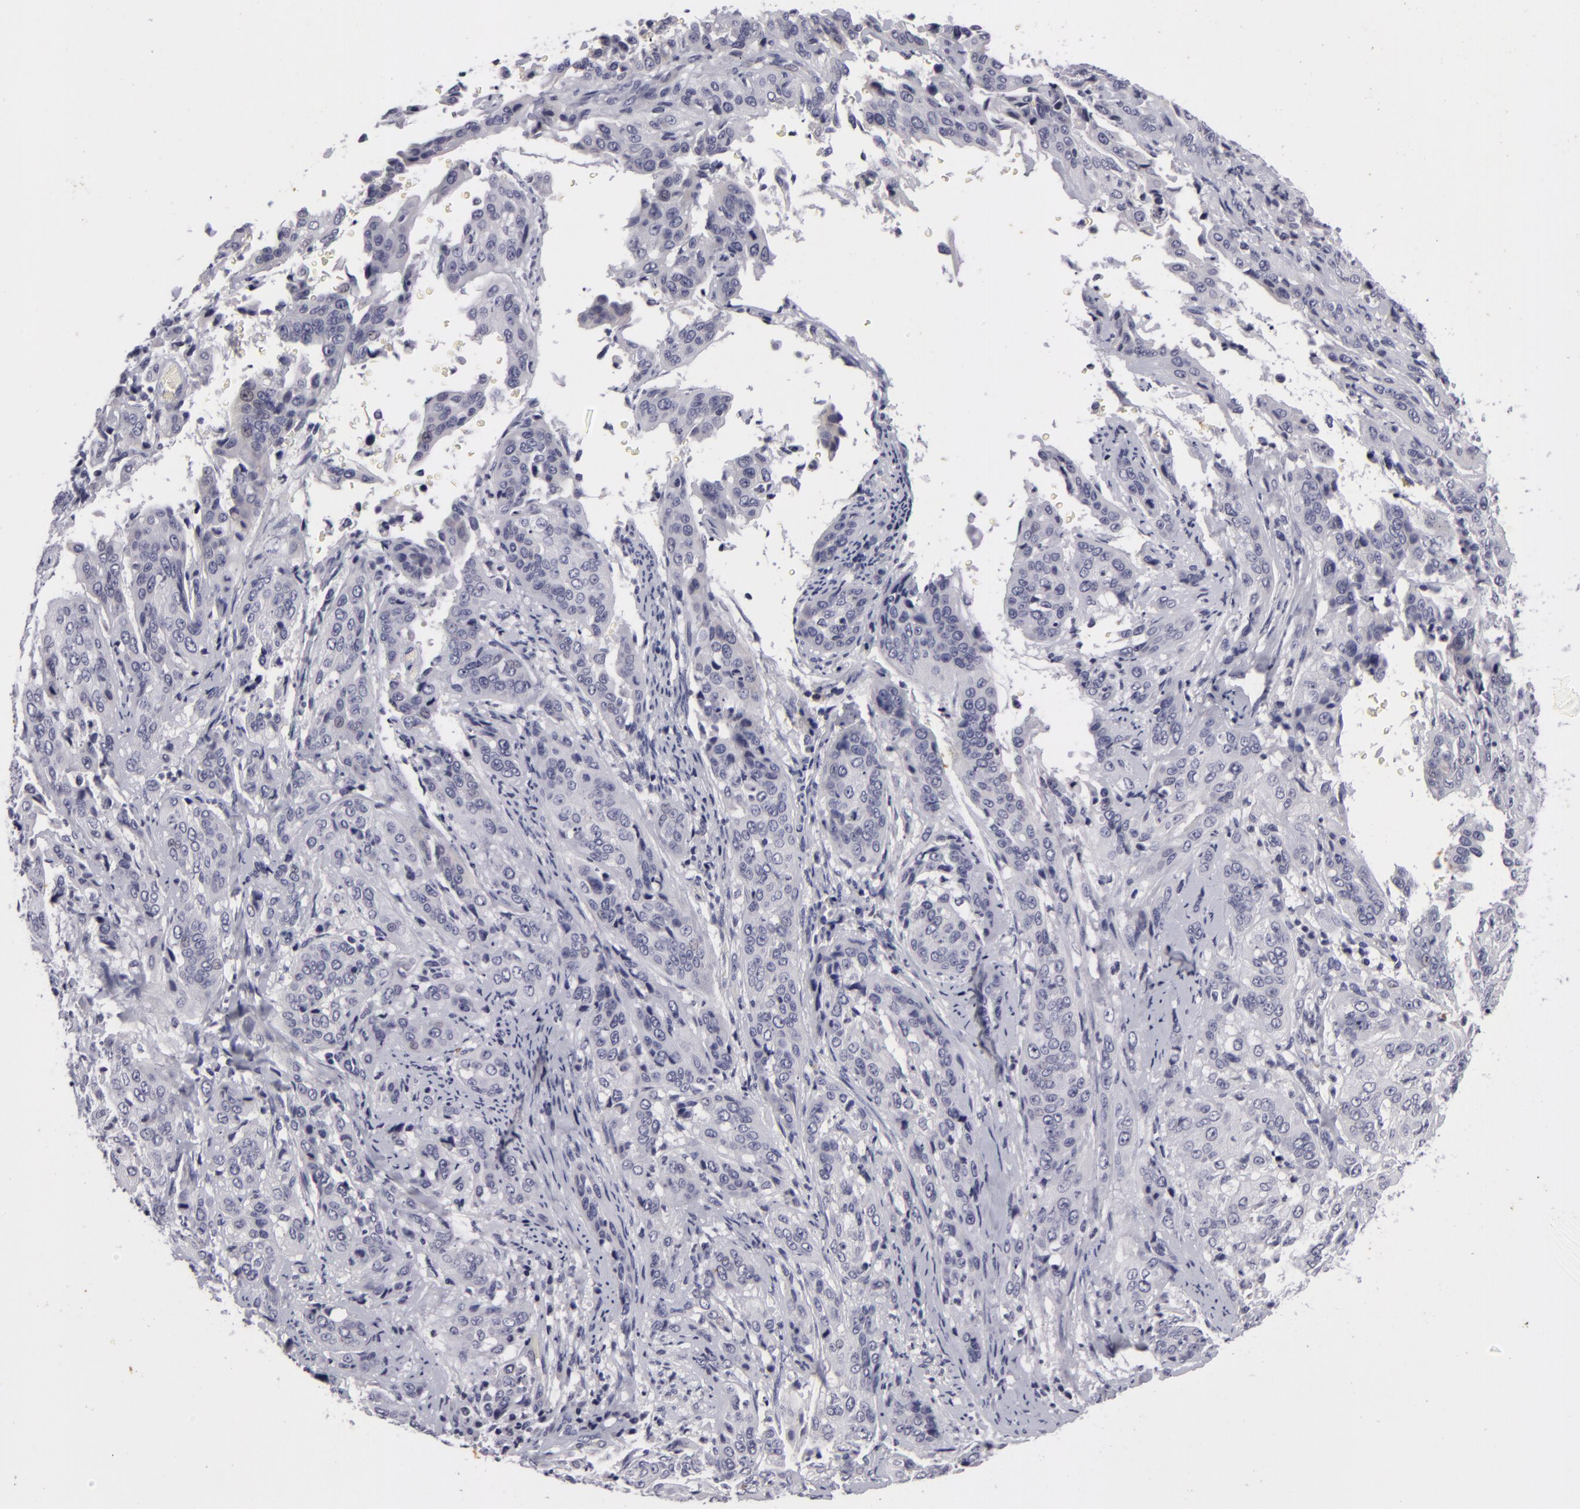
{"staining": {"intensity": "negative", "quantity": "none", "location": "none"}, "tissue": "cervical cancer", "cell_type": "Tumor cells", "image_type": "cancer", "snomed": [{"axis": "morphology", "description": "Squamous cell carcinoma, NOS"}, {"axis": "topography", "description": "Cervix"}], "caption": "DAB immunohistochemical staining of human cervical cancer shows no significant positivity in tumor cells.", "gene": "NLGN4X", "patient": {"sex": "female", "age": 41}}